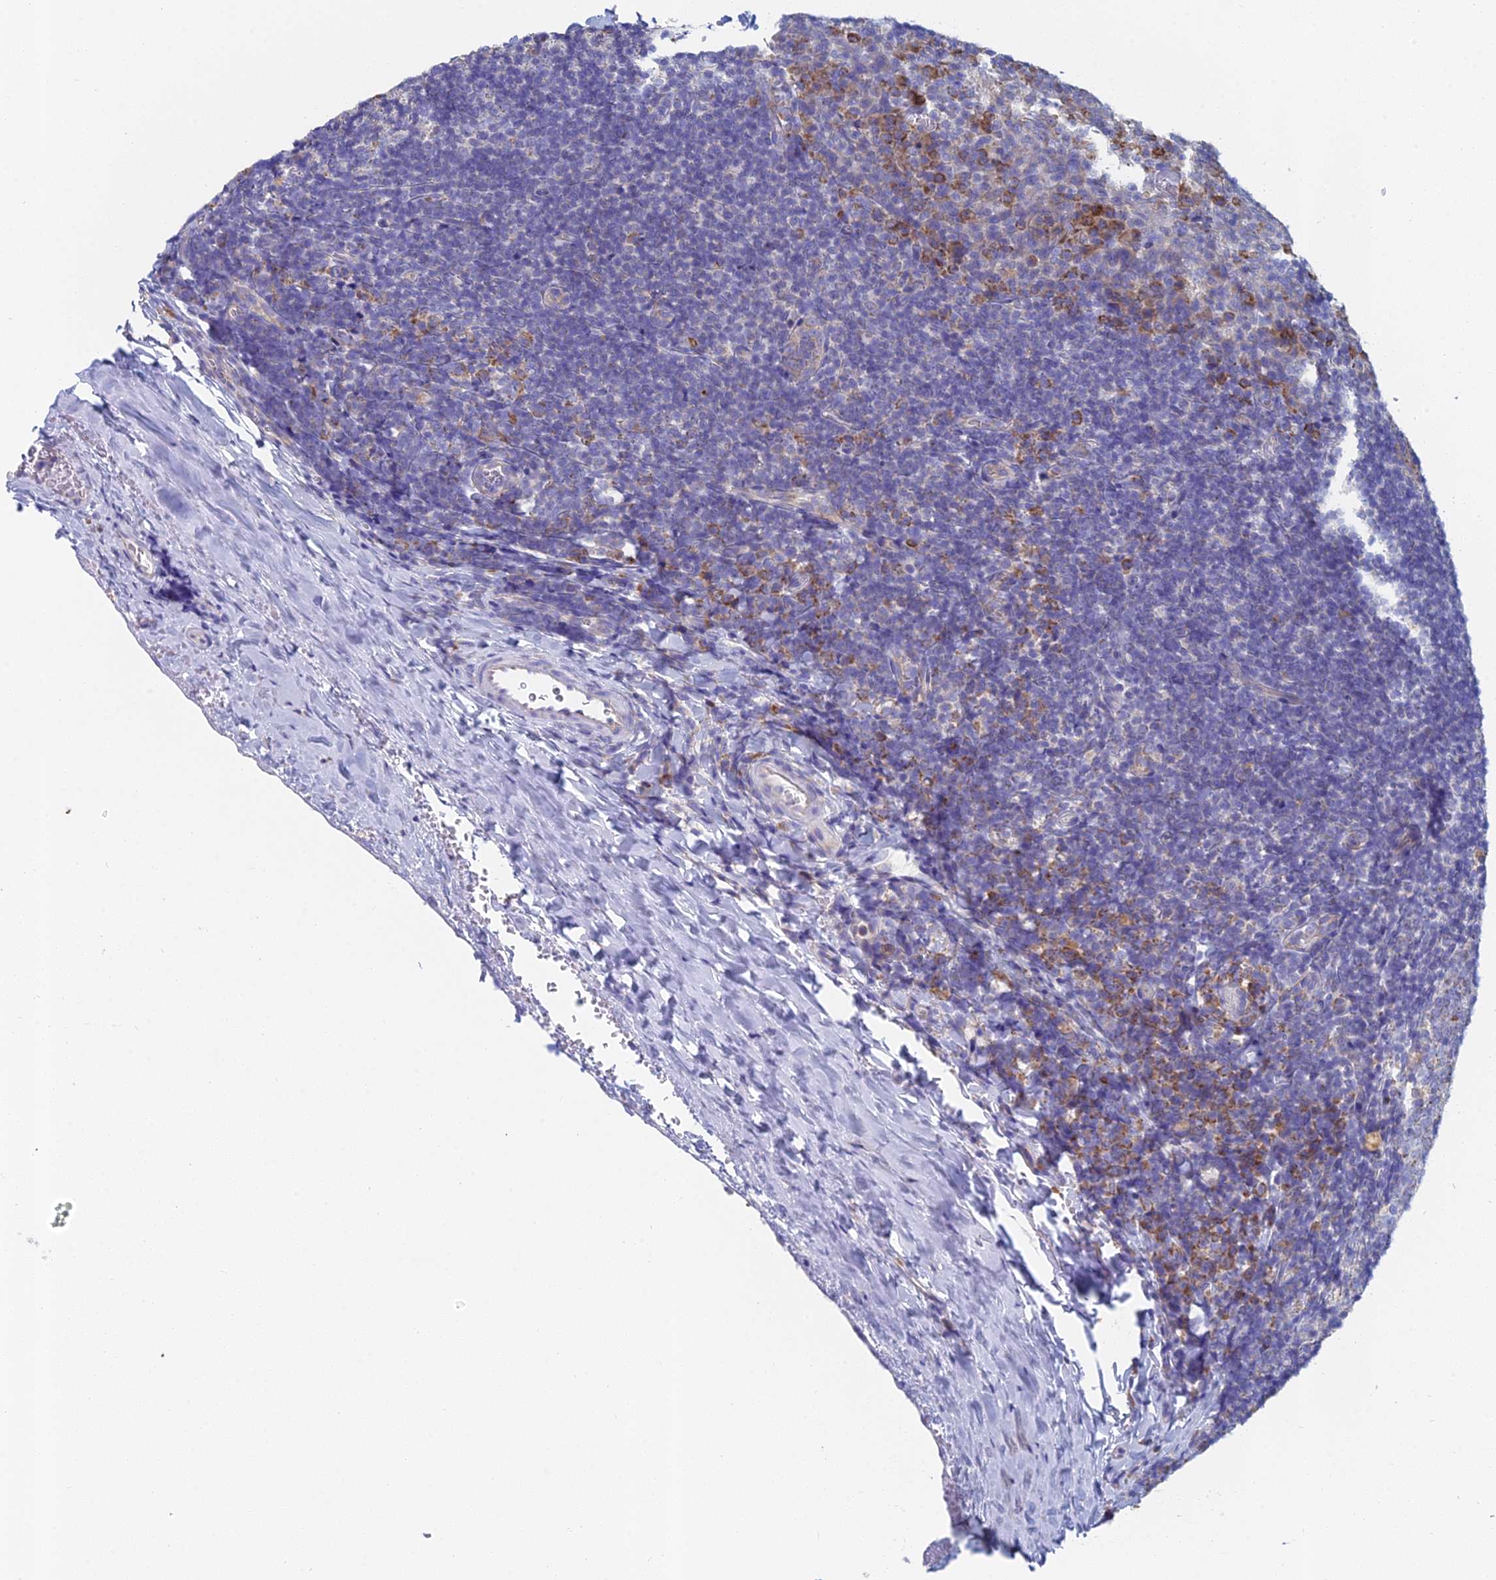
{"staining": {"intensity": "moderate", "quantity": "<25%", "location": "cytoplasmic/membranous"}, "tissue": "tonsil", "cell_type": "Germinal center cells", "image_type": "normal", "snomed": [{"axis": "morphology", "description": "Normal tissue, NOS"}, {"axis": "topography", "description": "Tonsil"}], "caption": "Moderate cytoplasmic/membranous positivity is identified in approximately <25% of germinal center cells in unremarkable tonsil. (IHC, brightfield microscopy, high magnification).", "gene": "CRACR2B", "patient": {"sex": "male", "age": 17}}